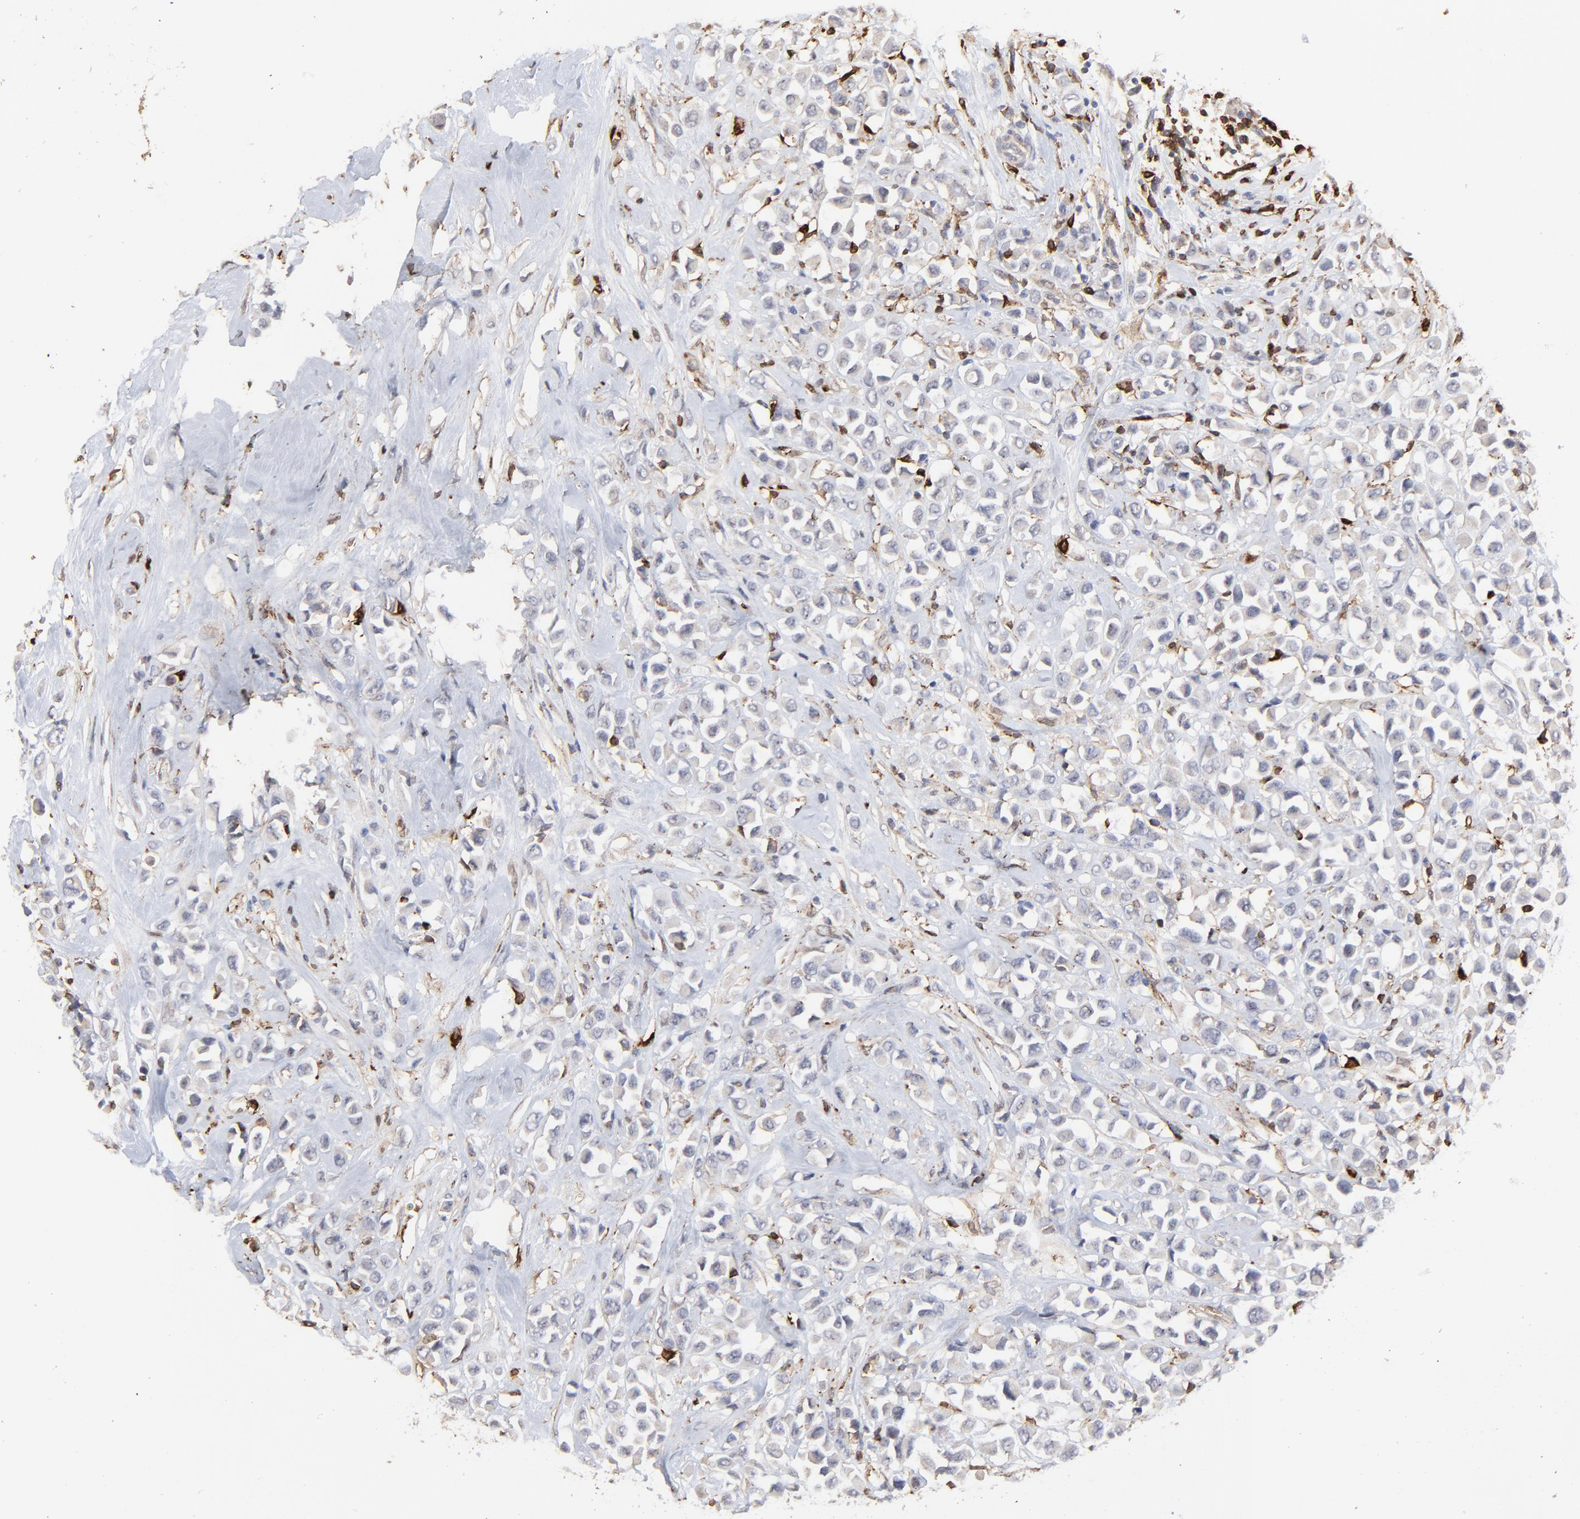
{"staining": {"intensity": "negative", "quantity": "none", "location": "none"}, "tissue": "breast cancer", "cell_type": "Tumor cells", "image_type": "cancer", "snomed": [{"axis": "morphology", "description": "Duct carcinoma"}, {"axis": "topography", "description": "Breast"}], "caption": "Immunohistochemistry (IHC) micrograph of human breast cancer (invasive ductal carcinoma) stained for a protein (brown), which demonstrates no expression in tumor cells.", "gene": "SLC6A14", "patient": {"sex": "female", "age": 61}}